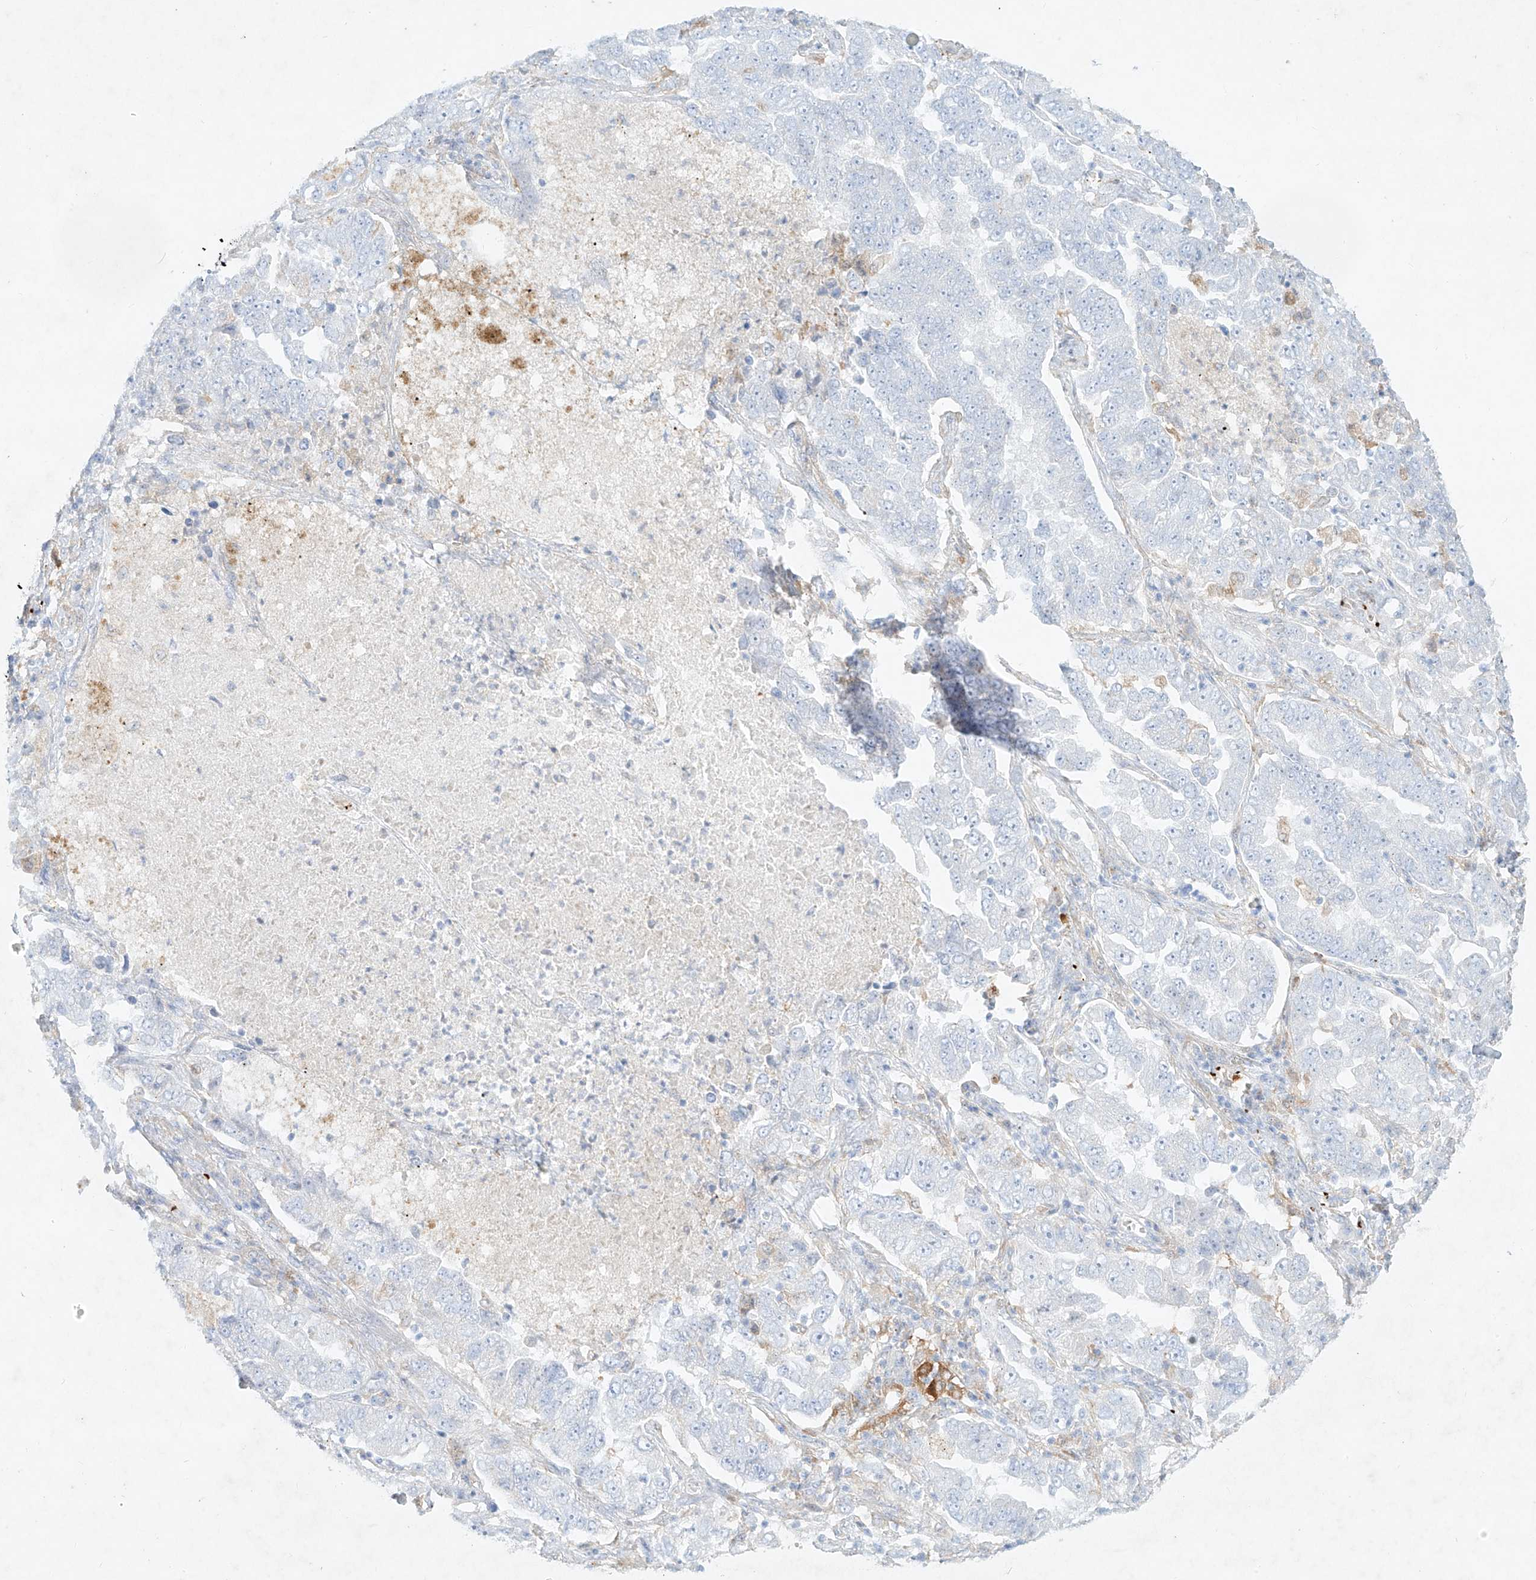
{"staining": {"intensity": "negative", "quantity": "none", "location": "none"}, "tissue": "lung cancer", "cell_type": "Tumor cells", "image_type": "cancer", "snomed": [{"axis": "morphology", "description": "Adenocarcinoma, NOS"}, {"axis": "topography", "description": "Lung"}], "caption": "The histopathology image shows no significant staining in tumor cells of lung cancer (adenocarcinoma).", "gene": "PLEK", "patient": {"sex": "female", "age": 51}}